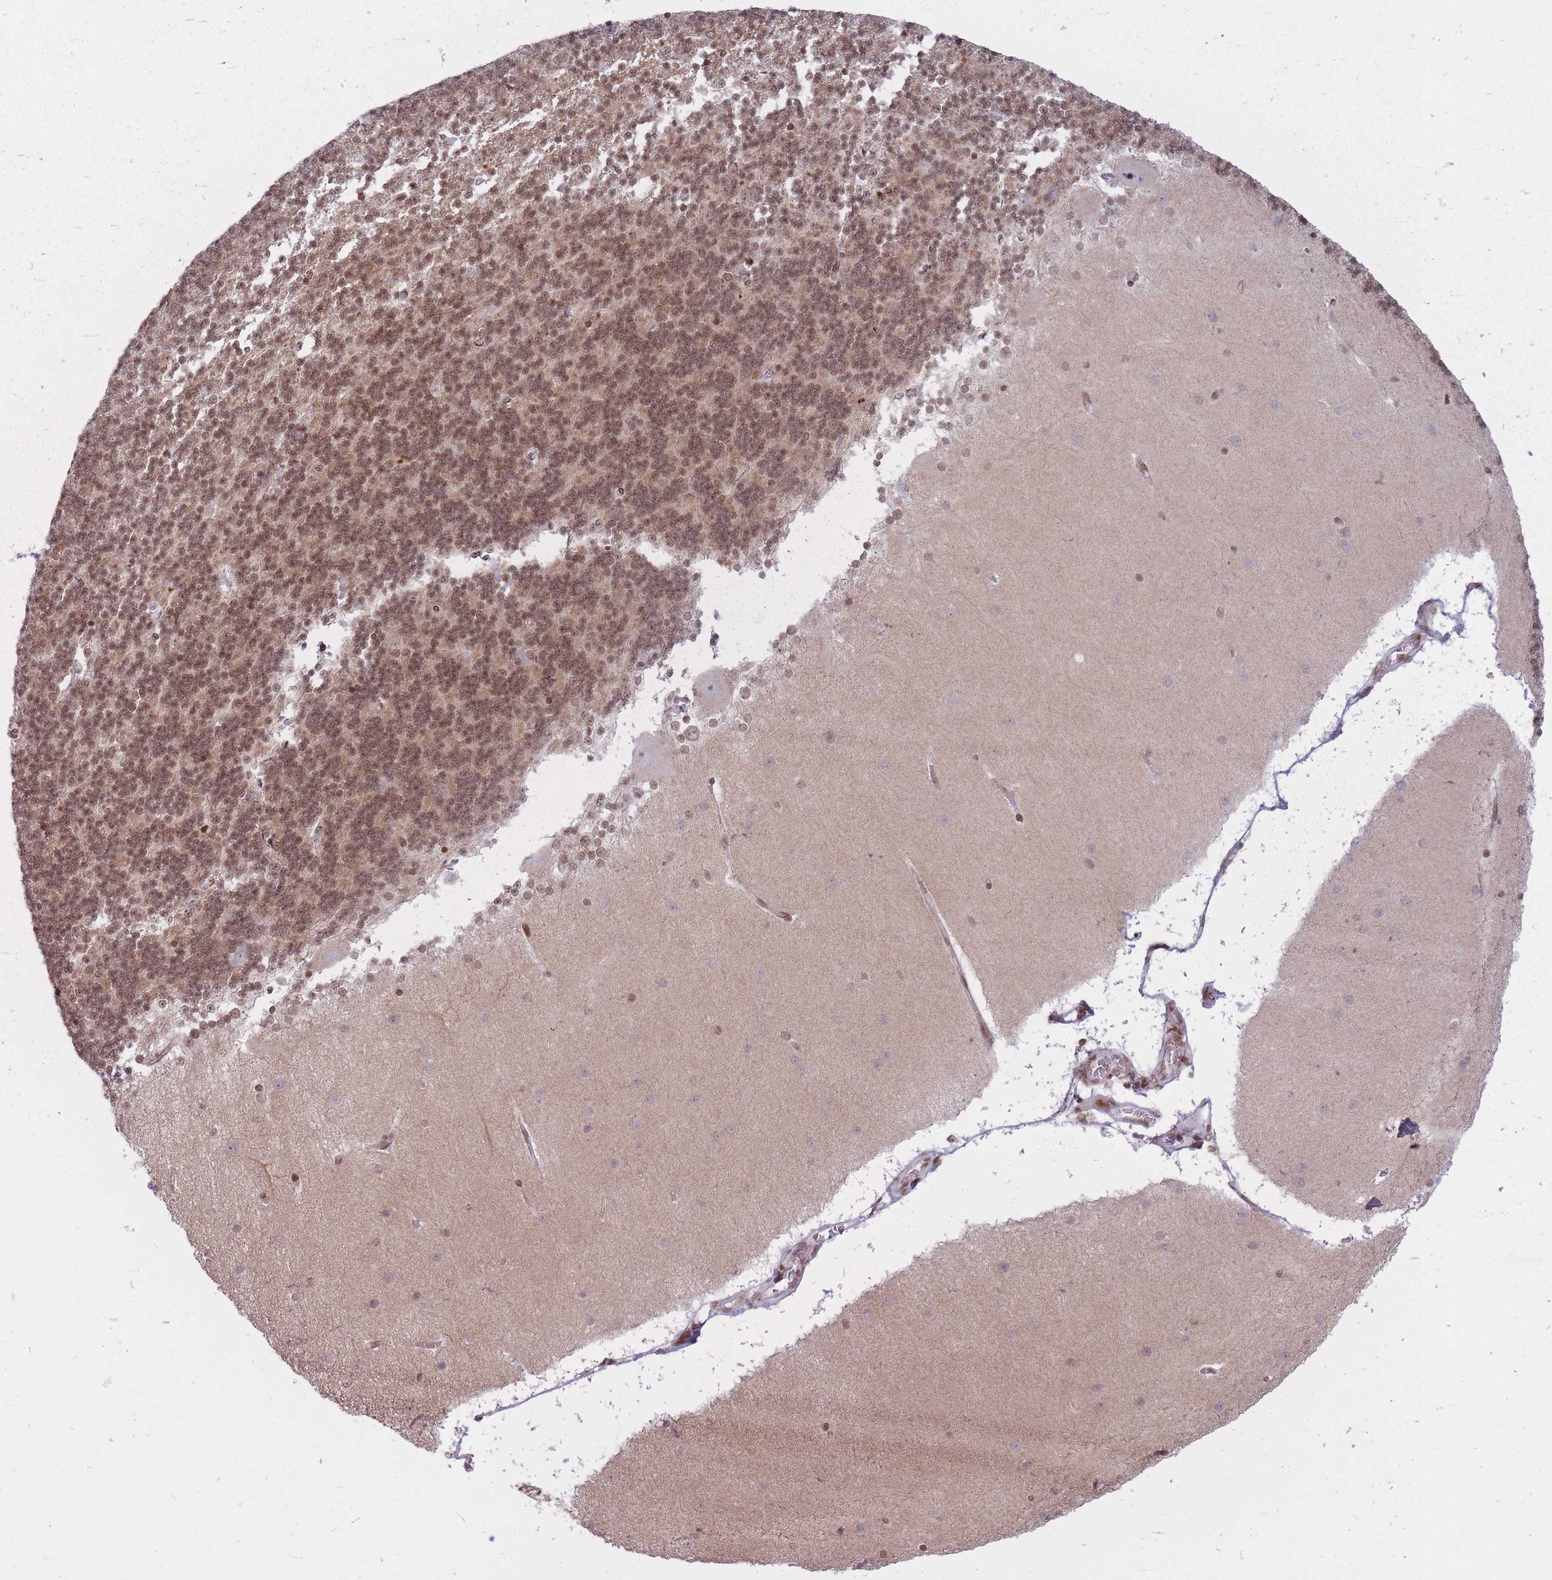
{"staining": {"intensity": "moderate", "quantity": "25%-75%", "location": "nuclear"}, "tissue": "cerebellum", "cell_type": "Cells in granular layer", "image_type": "normal", "snomed": [{"axis": "morphology", "description": "Normal tissue, NOS"}, {"axis": "topography", "description": "Cerebellum"}], "caption": "This photomicrograph shows benign cerebellum stained with immunohistochemistry (IHC) to label a protein in brown. The nuclear of cells in granular layer show moderate positivity for the protein. Nuclei are counter-stained blue.", "gene": "TMC6", "patient": {"sex": "female", "age": 54}}